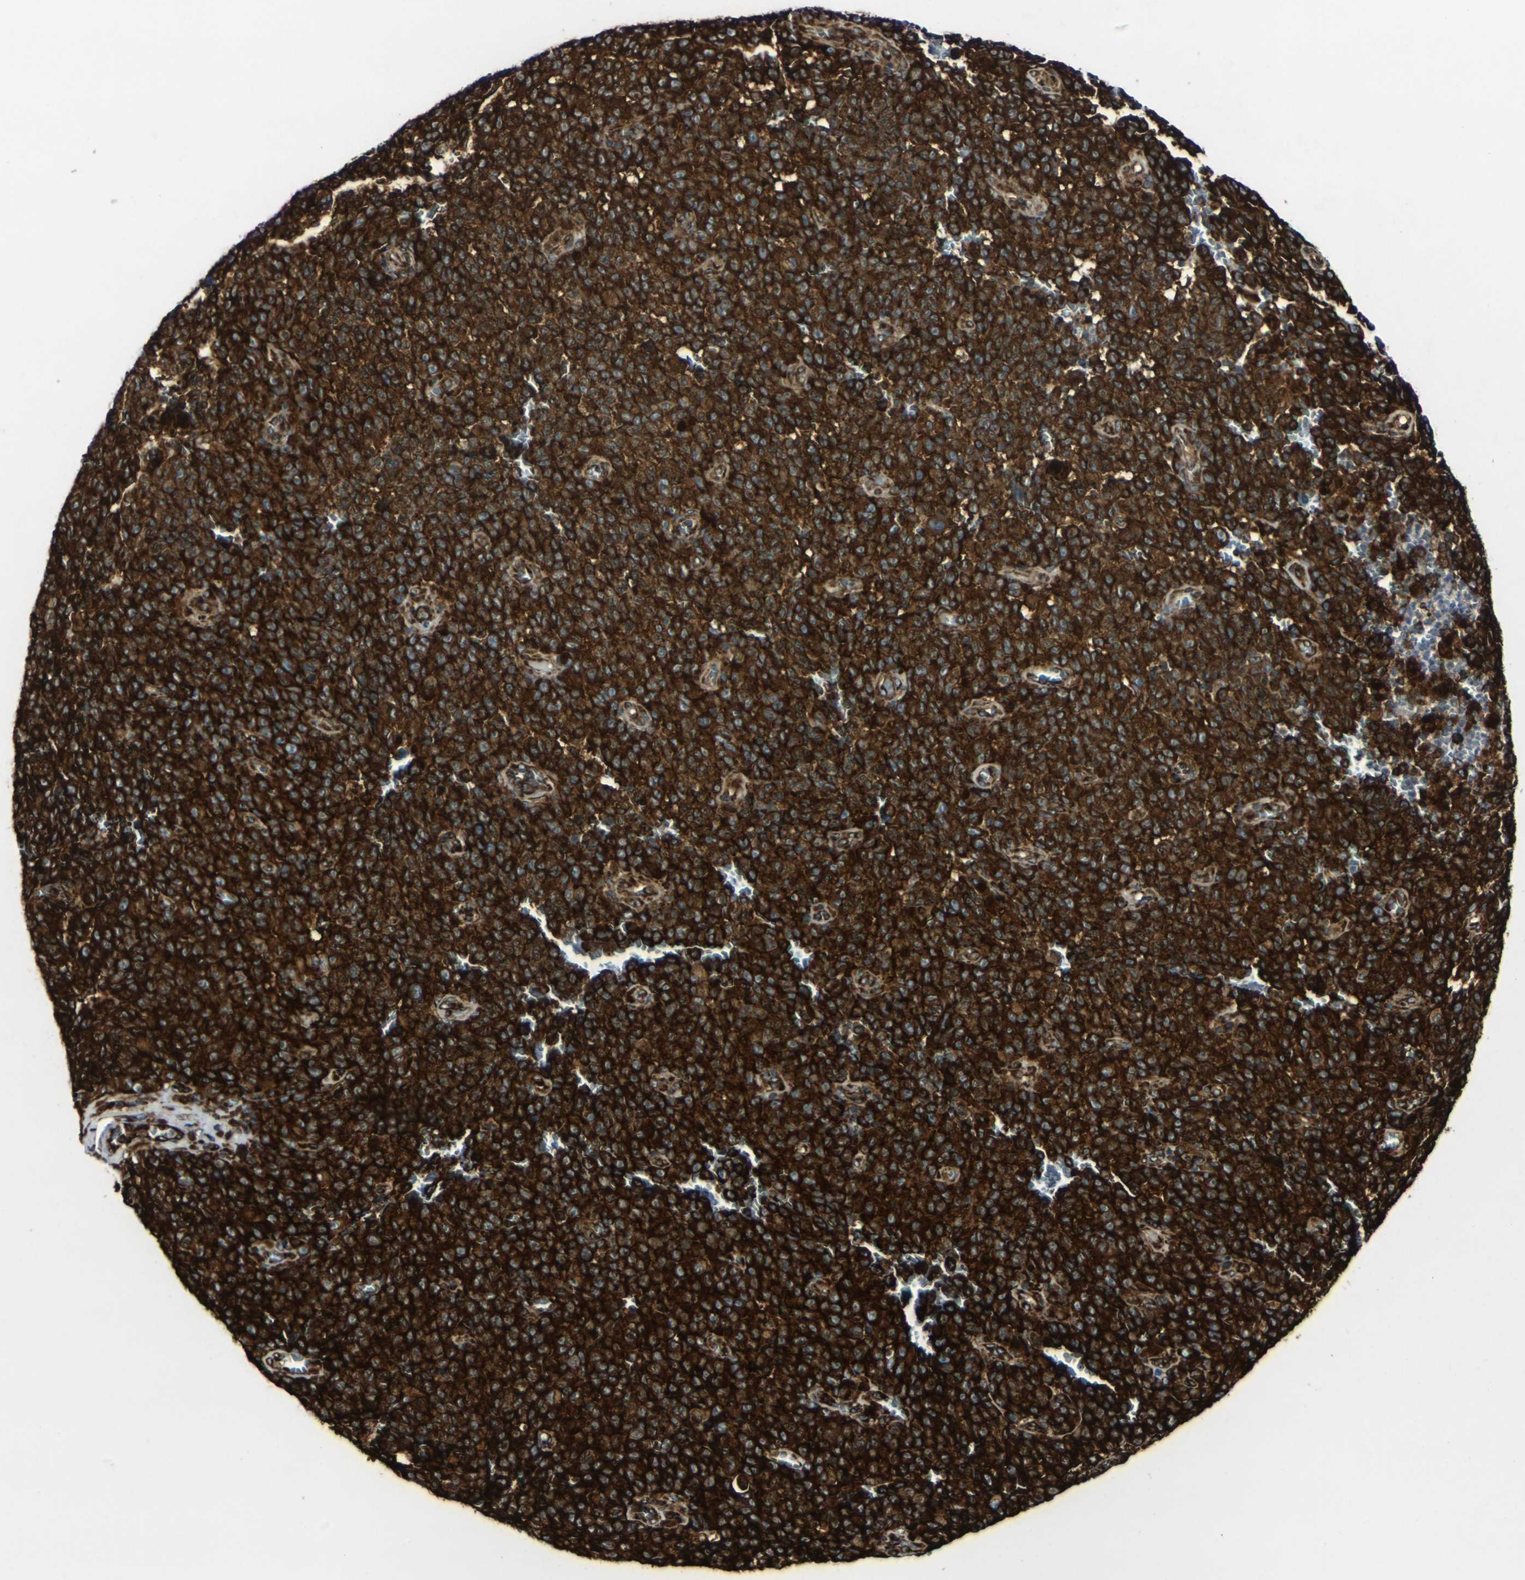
{"staining": {"intensity": "strong", "quantity": ">75%", "location": "cytoplasmic/membranous"}, "tissue": "melanoma", "cell_type": "Tumor cells", "image_type": "cancer", "snomed": [{"axis": "morphology", "description": "Malignant melanoma, NOS"}, {"axis": "topography", "description": "Skin"}], "caption": "Human malignant melanoma stained for a protein (brown) exhibits strong cytoplasmic/membranous positive expression in approximately >75% of tumor cells.", "gene": "MARCHF2", "patient": {"sex": "female", "age": 82}}